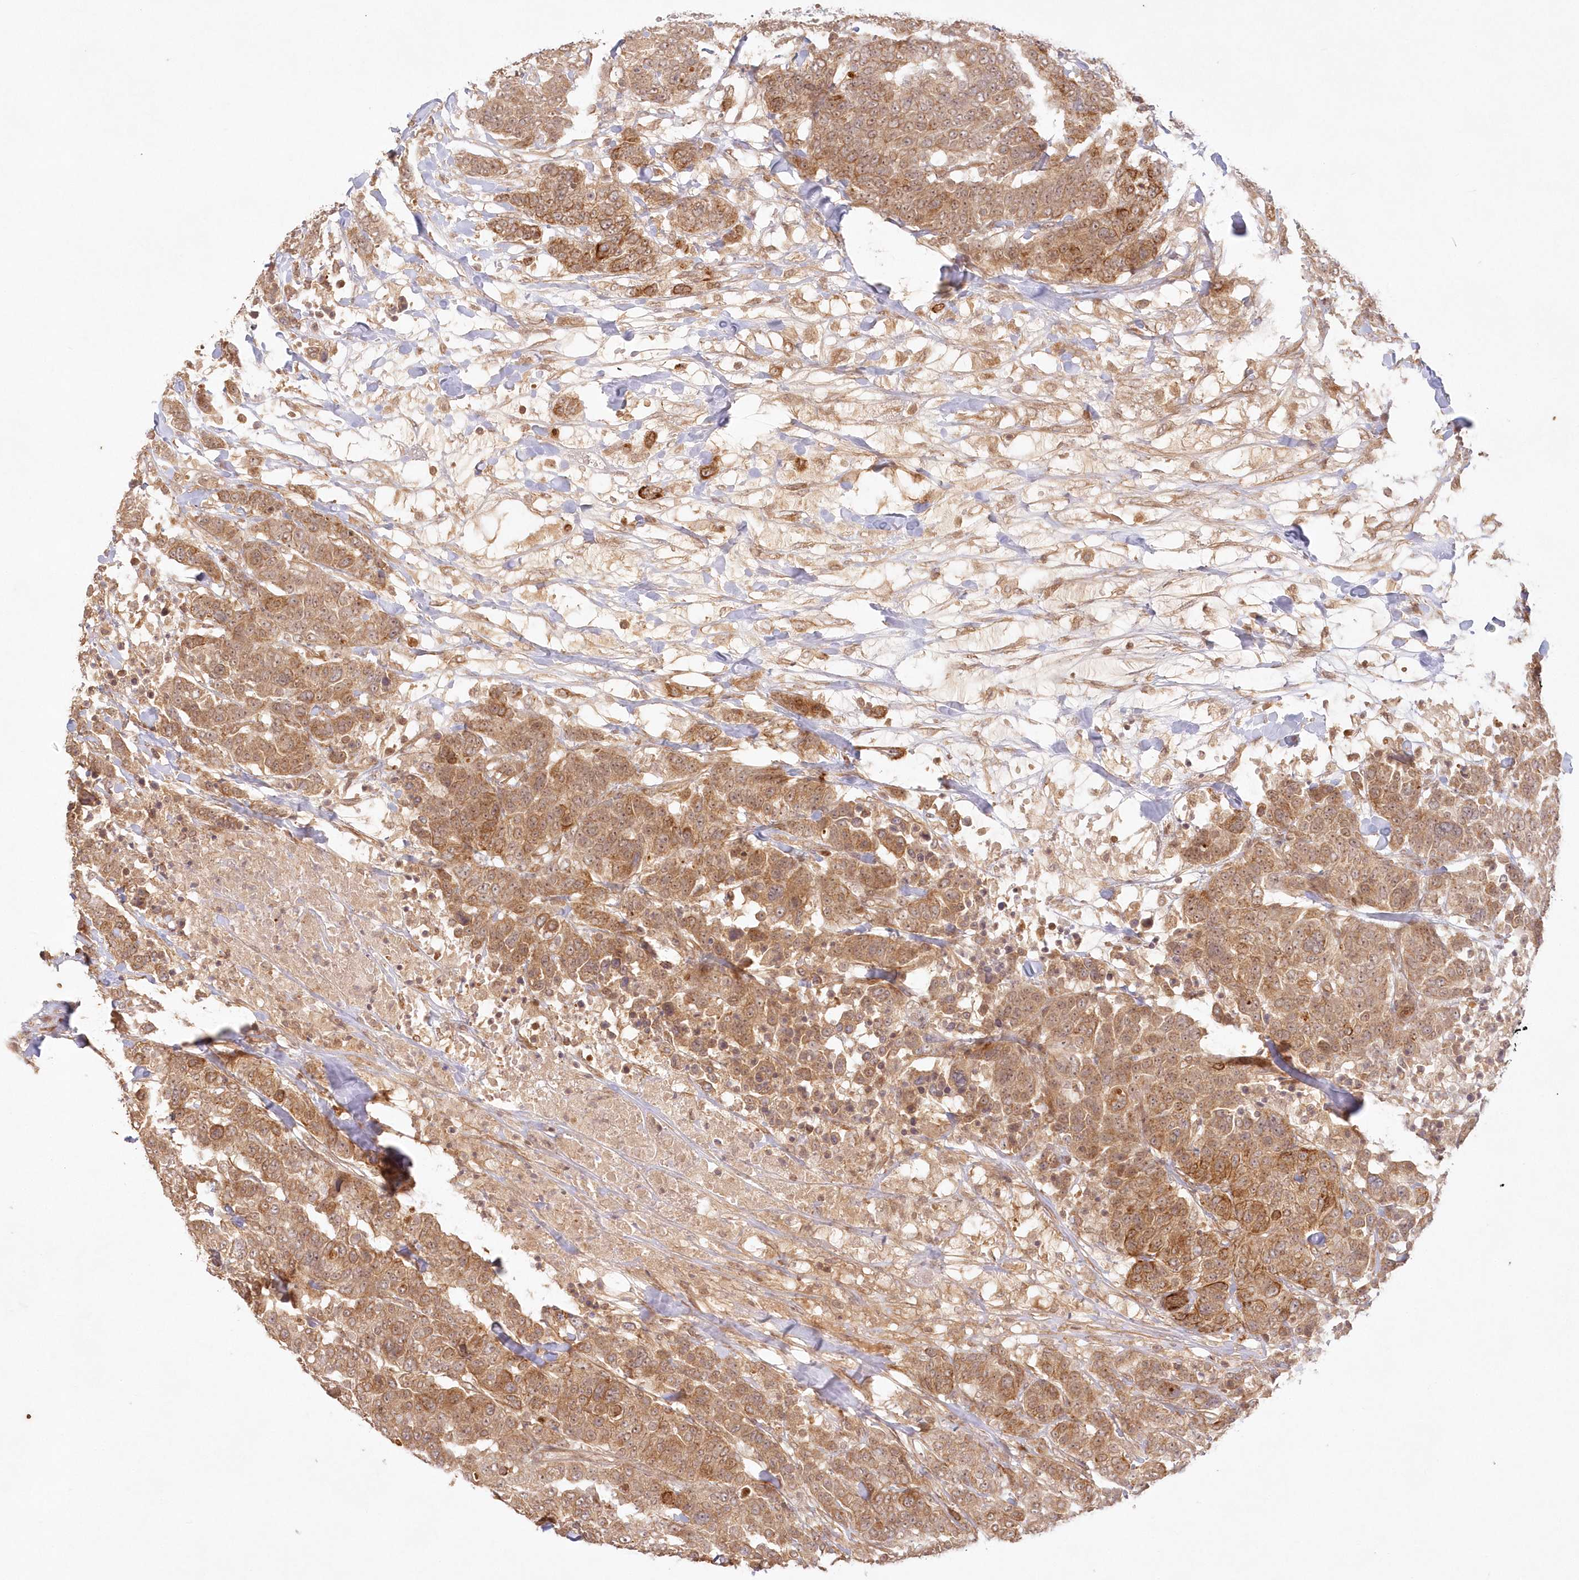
{"staining": {"intensity": "moderate", "quantity": ">75%", "location": "cytoplasmic/membranous"}, "tissue": "breast cancer", "cell_type": "Tumor cells", "image_type": "cancer", "snomed": [{"axis": "morphology", "description": "Duct carcinoma"}, {"axis": "topography", "description": "Breast"}], "caption": "Invasive ductal carcinoma (breast) stained with immunohistochemistry (IHC) shows moderate cytoplasmic/membranous positivity in about >75% of tumor cells.", "gene": "KIAA0232", "patient": {"sex": "female", "age": 37}}